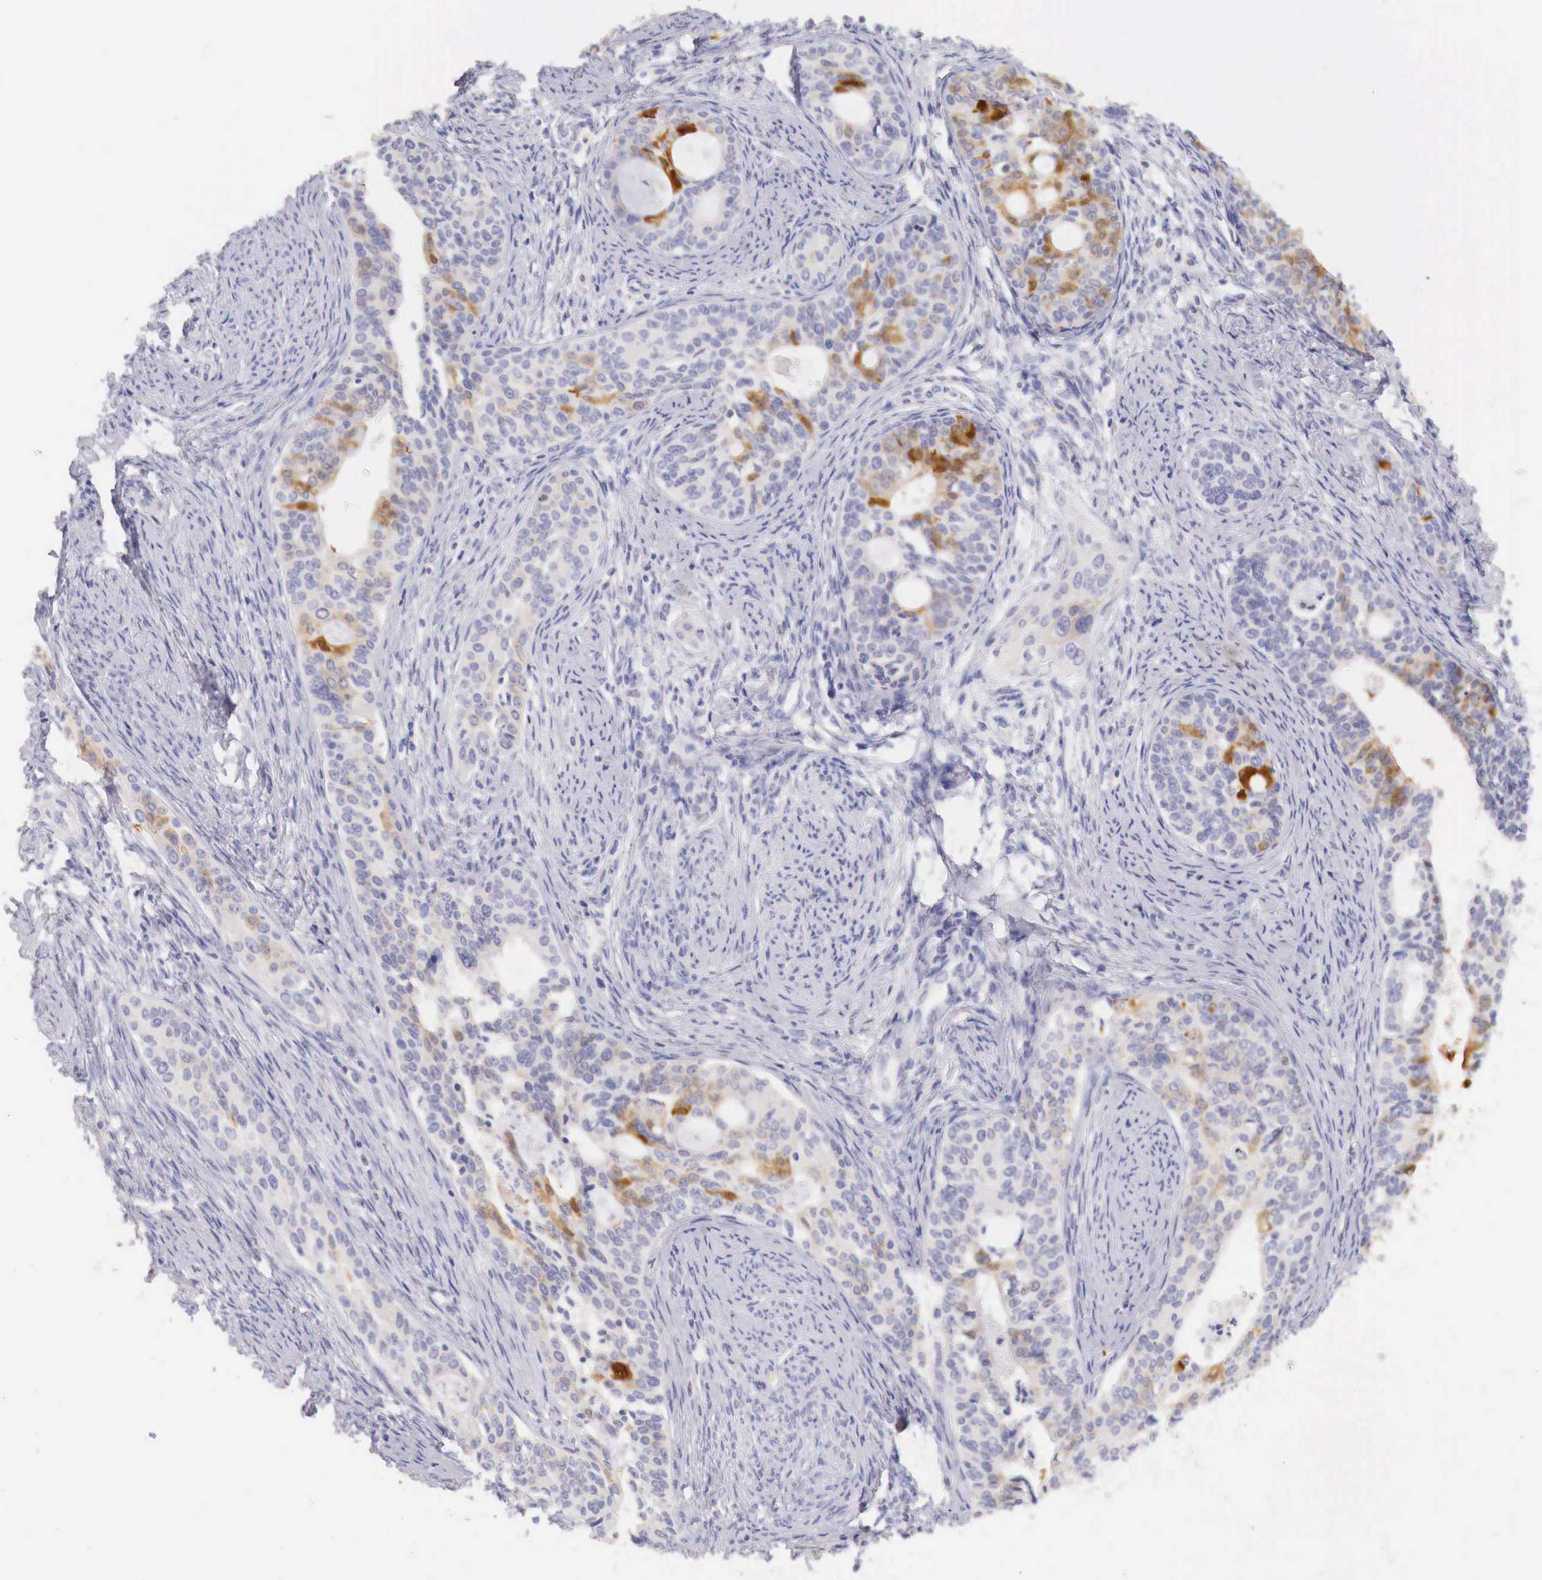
{"staining": {"intensity": "moderate", "quantity": "25%-75%", "location": "cytoplasmic/membranous,nuclear"}, "tissue": "cervical cancer", "cell_type": "Tumor cells", "image_type": "cancer", "snomed": [{"axis": "morphology", "description": "Squamous cell carcinoma, NOS"}, {"axis": "topography", "description": "Cervix"}], "caption": "Immunohistochemistry (IHC) staining of cervical cancer, which reveals medium levels of moderate cytoplasmic/membranous and nuclear positivity in approximately 25%-75% of tumor cells indicating moderate cytoplasmic/membranous and nuclear protein positivity. The staining was performed using DAB (brown) for protein detection and nuclei were counterstained in hematoxylin (blue).", "gene": "ITIH6", "patient": {"sex": "female", "age": 34}}